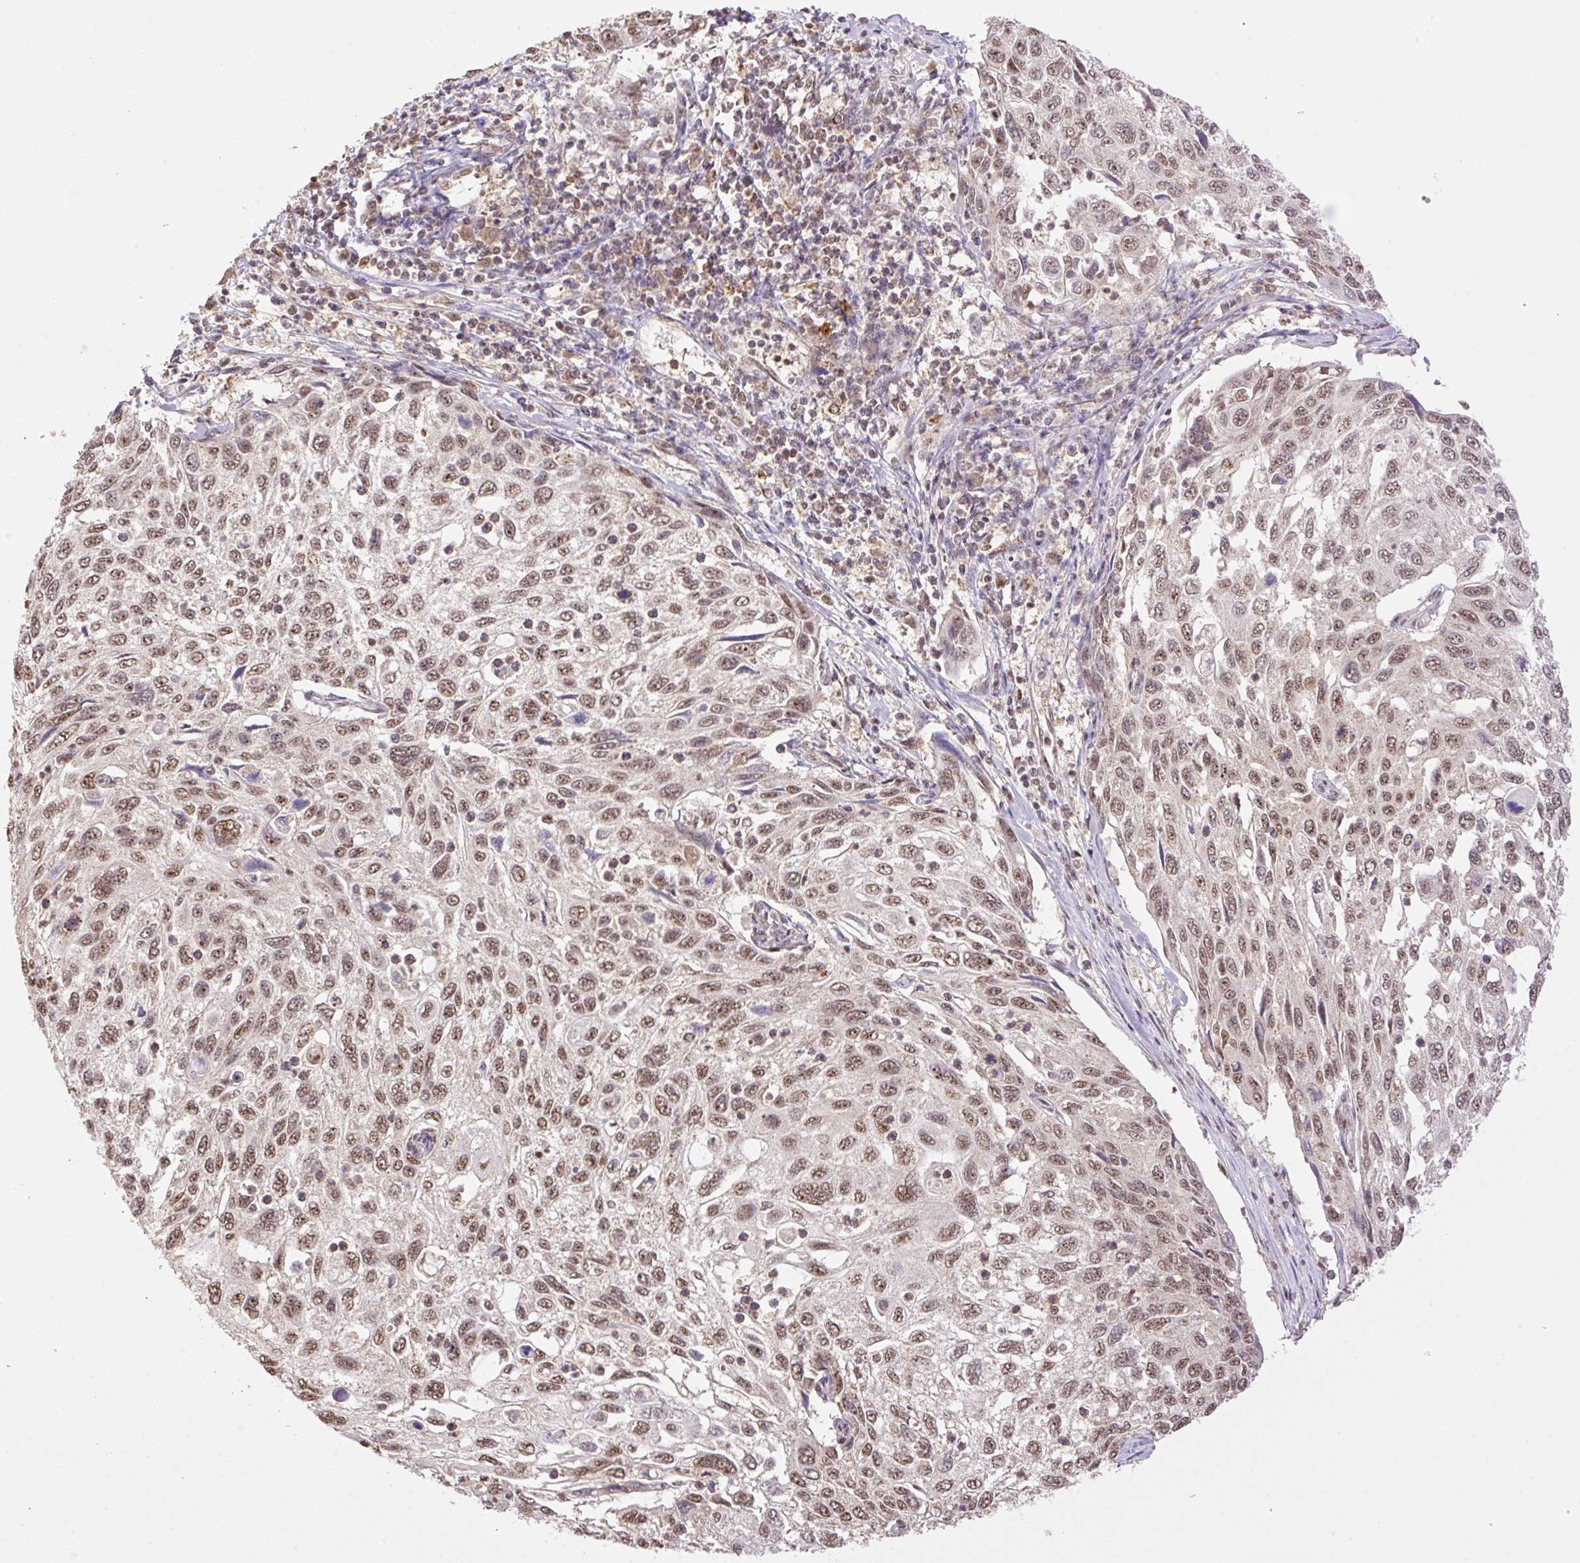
{"staining": {"intensity": "moderate", "quantity": ">75%", "location": "nuclear"}, "tissue": "cervical cancer", "cell_type": "Tumor cells", "image_type": "cancer", "snomed": [{"axis": "morphology", "description": "Squamous cell carcinoma, NOS"}, {"axis": "topography", "description": "Cervix"}], "caption": "DAB (3,3'-diaminobenzidine) immunohistochemical staining of human cervical squamous cell carcinoma displays moderate nuclear protein positivity in approximately >75% of tumor cells.", "gene": "VPS25", "patient": {"sex": "female", "age": 70}}